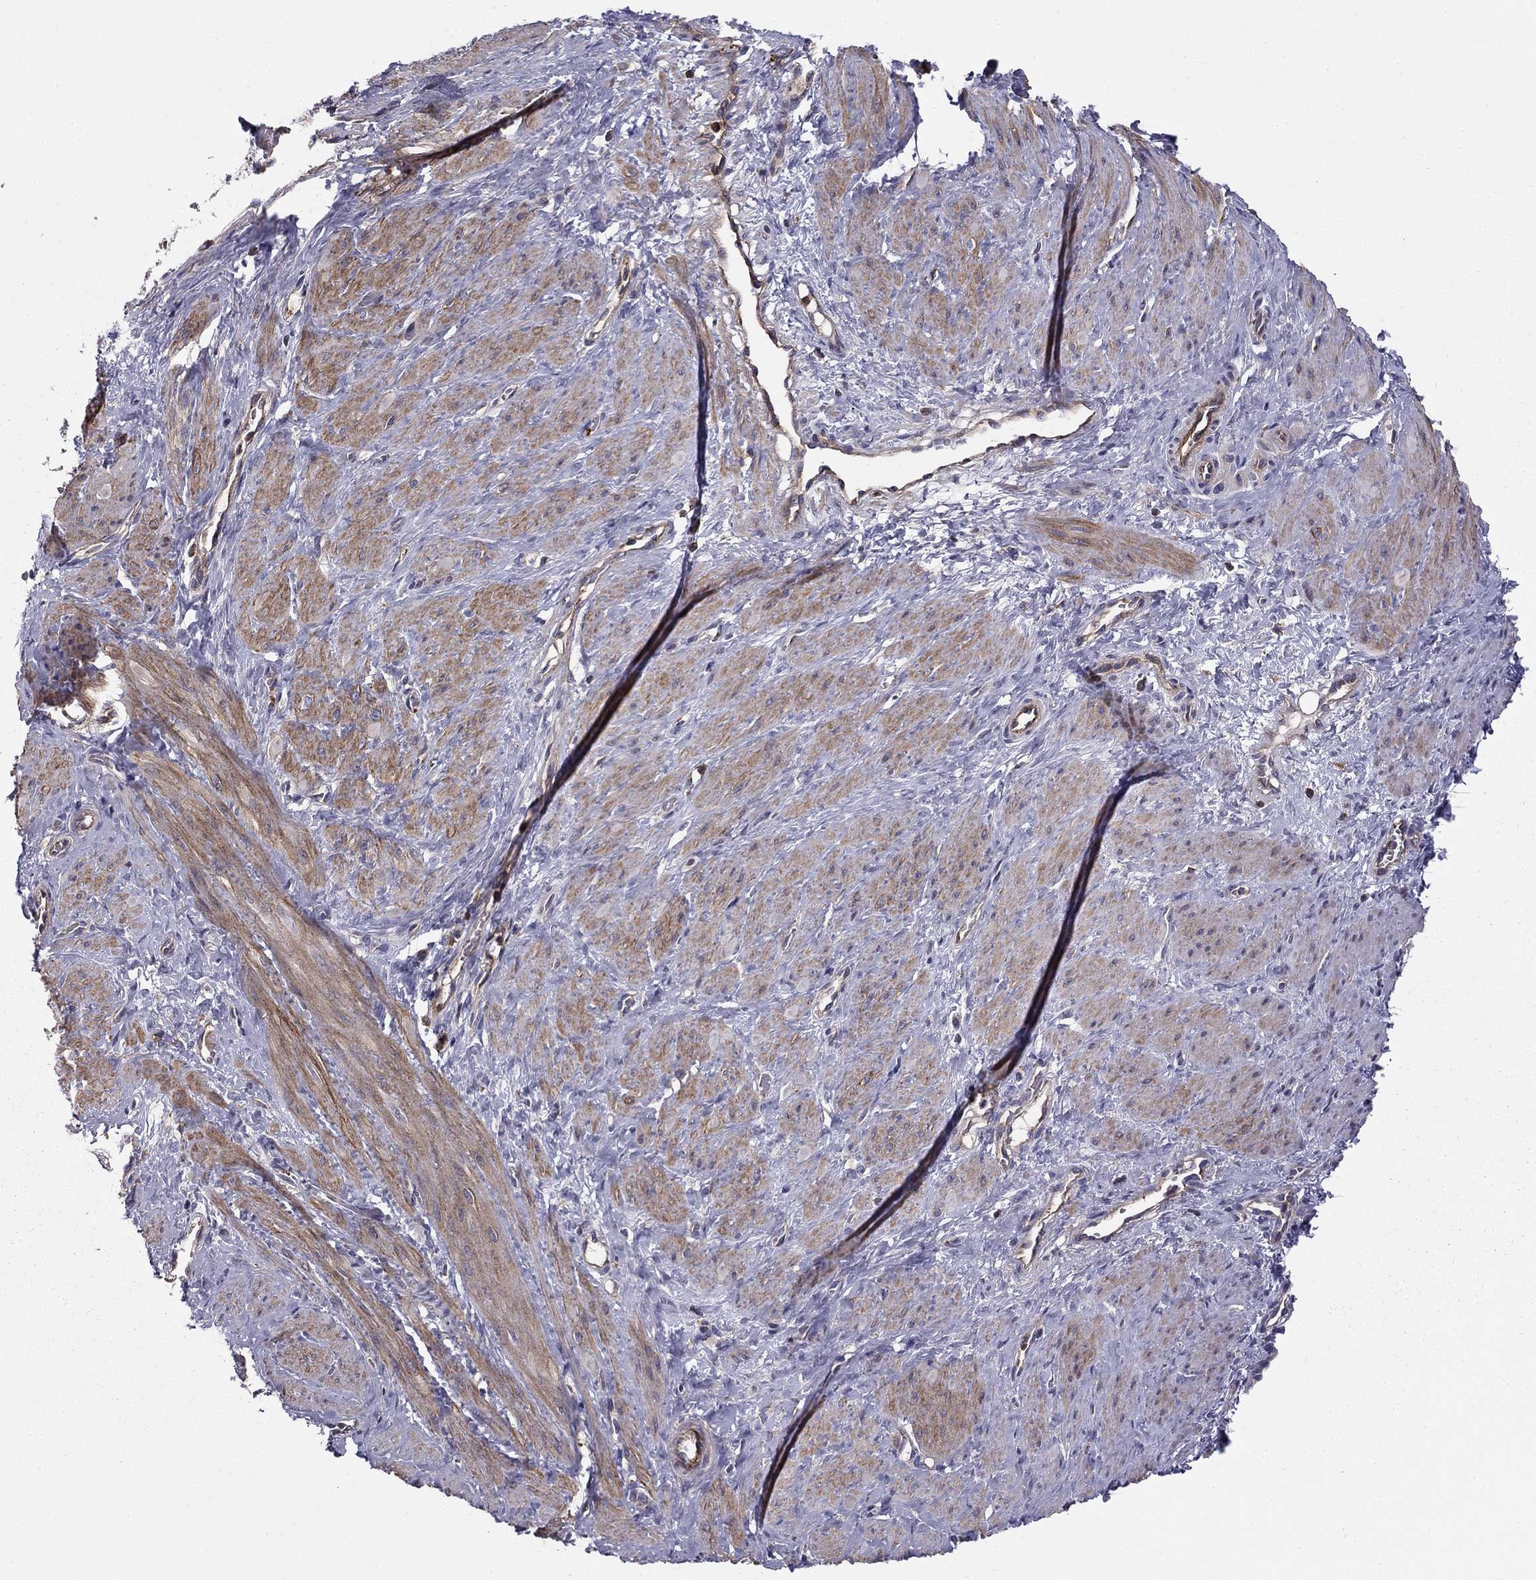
{"staining": {"intensity": "moderate", "quantity": "<25%", "location": "cytoplasmic/membranous"}, "tissue": "smooth muscle", "cell_type": "Smooth muscle cells", "image_type": "normal", "snomed": [{"axis": "morphology", "description": "Normal tissue, NOS"}, {"axis": "topography", "description": "Smooth muscle"}, {"axis": "topography", "description": "Uterus"}], "caption": "Smooth muscle stained with immunohistochemistry displays moderate cytoplasmic/membranous staining in about <25% of smooth muscle cells. The protein of interest is stained brown, and the nuclei are stained in blue (DAB (3,3'-diaminobenzidine) IHC with brightfield microscopy, high magnification).", "gene": "ALG6", "patient": {"sex": "female", "age": 39}}